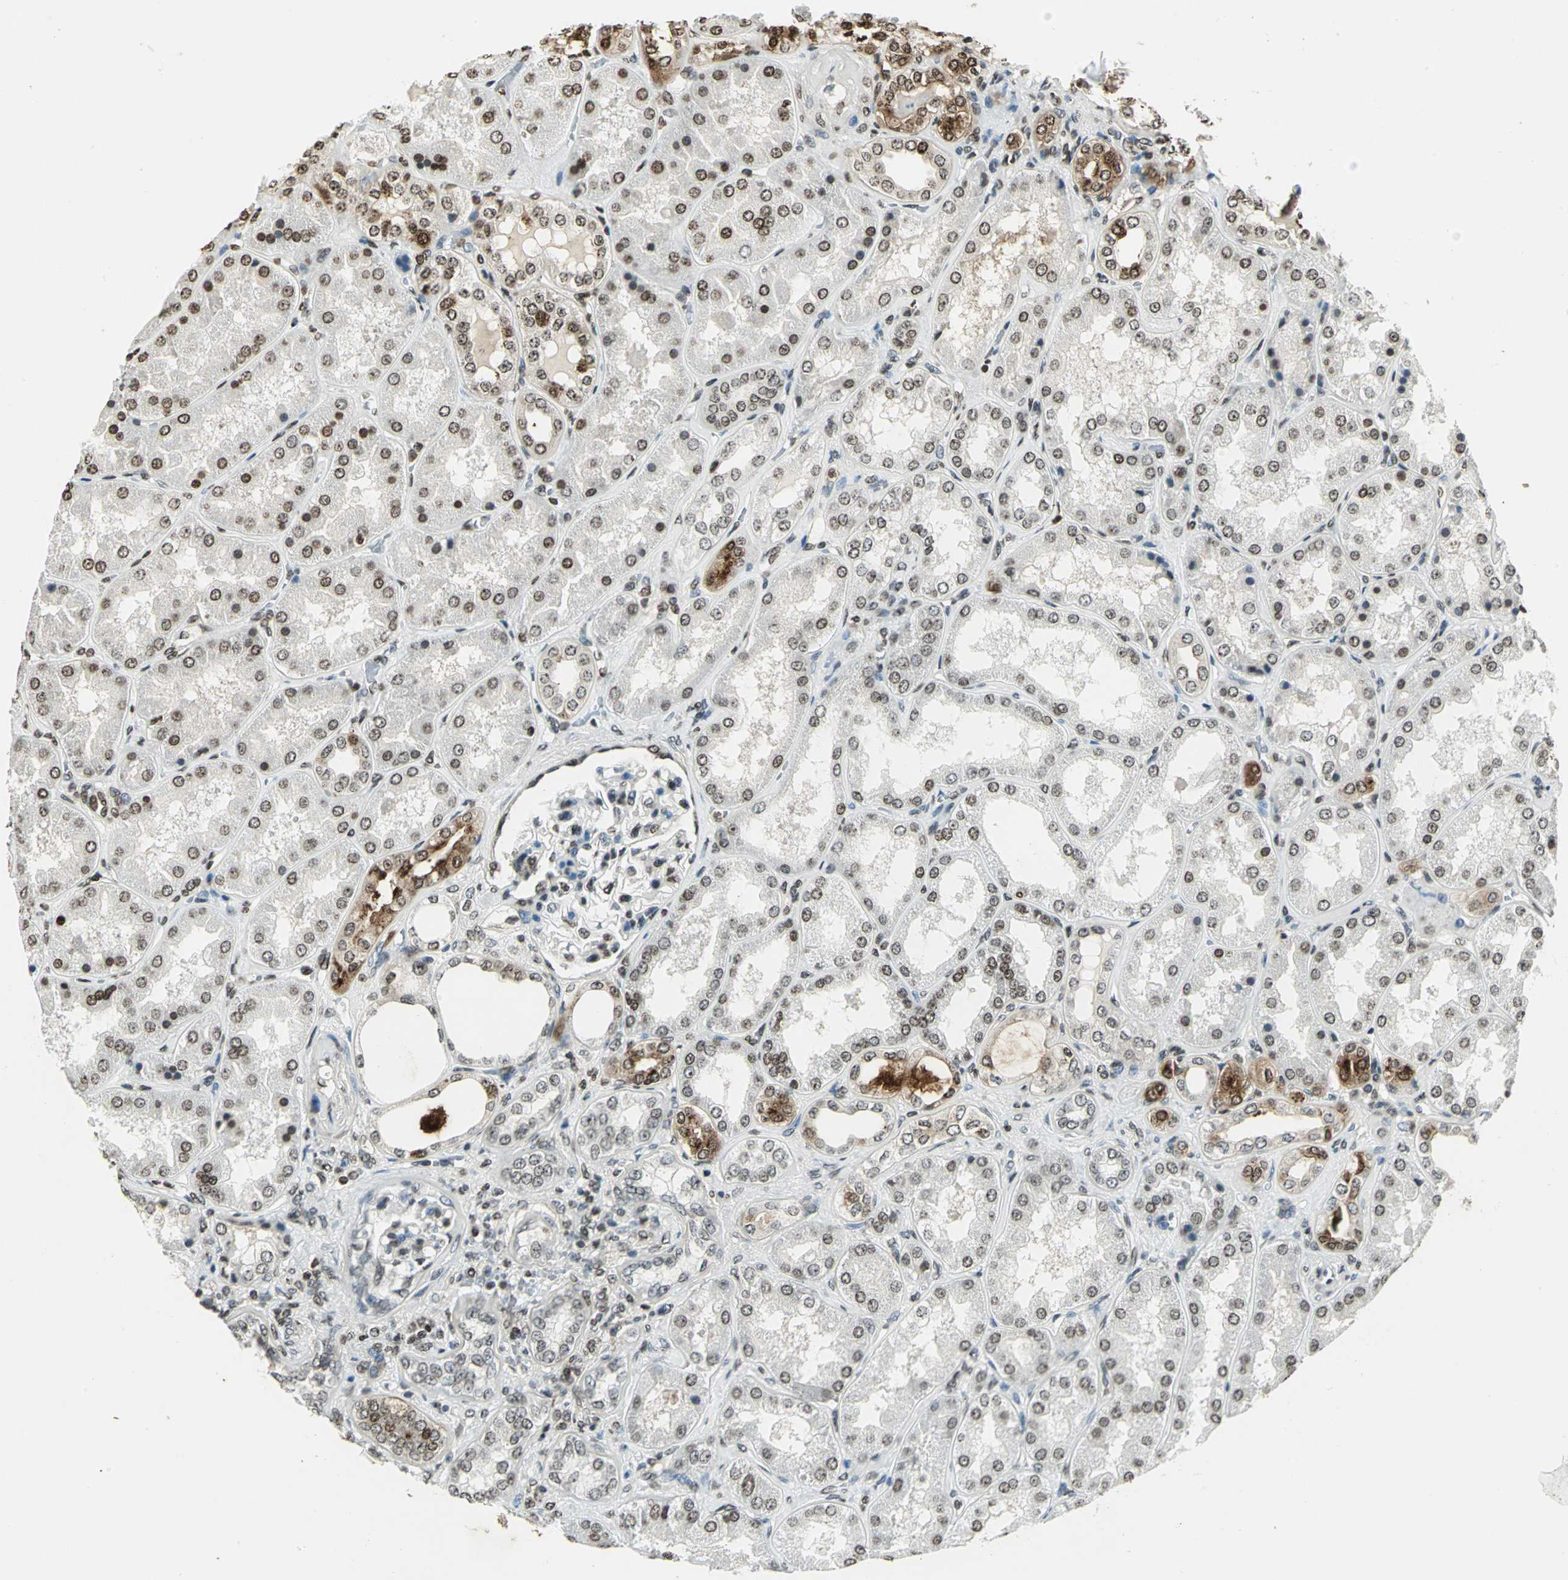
{"staining": {"intensity": "weak", "quantity": "25%-75%", "location": "cytoplasmic/membranous,nuclear"}, "tissue": "kidney", "cell_type": "Cells in glomeruli", "image_type": "normal", "snomed": [{"axis": "morphology", "description": "Normal tissue, NOS"}, {"axis": "topography", "description": "Kidney"}], "caption": "An image of kidney stained for a protein reveals weak cytoplasmic/membranous,nuclear brown staining in cells in glomeruli. (brown staining indicates protein expression, while blue staining denotes nuclei).", "gene": "LGALS3", "patient": {"sex": "female", "age": 56}}